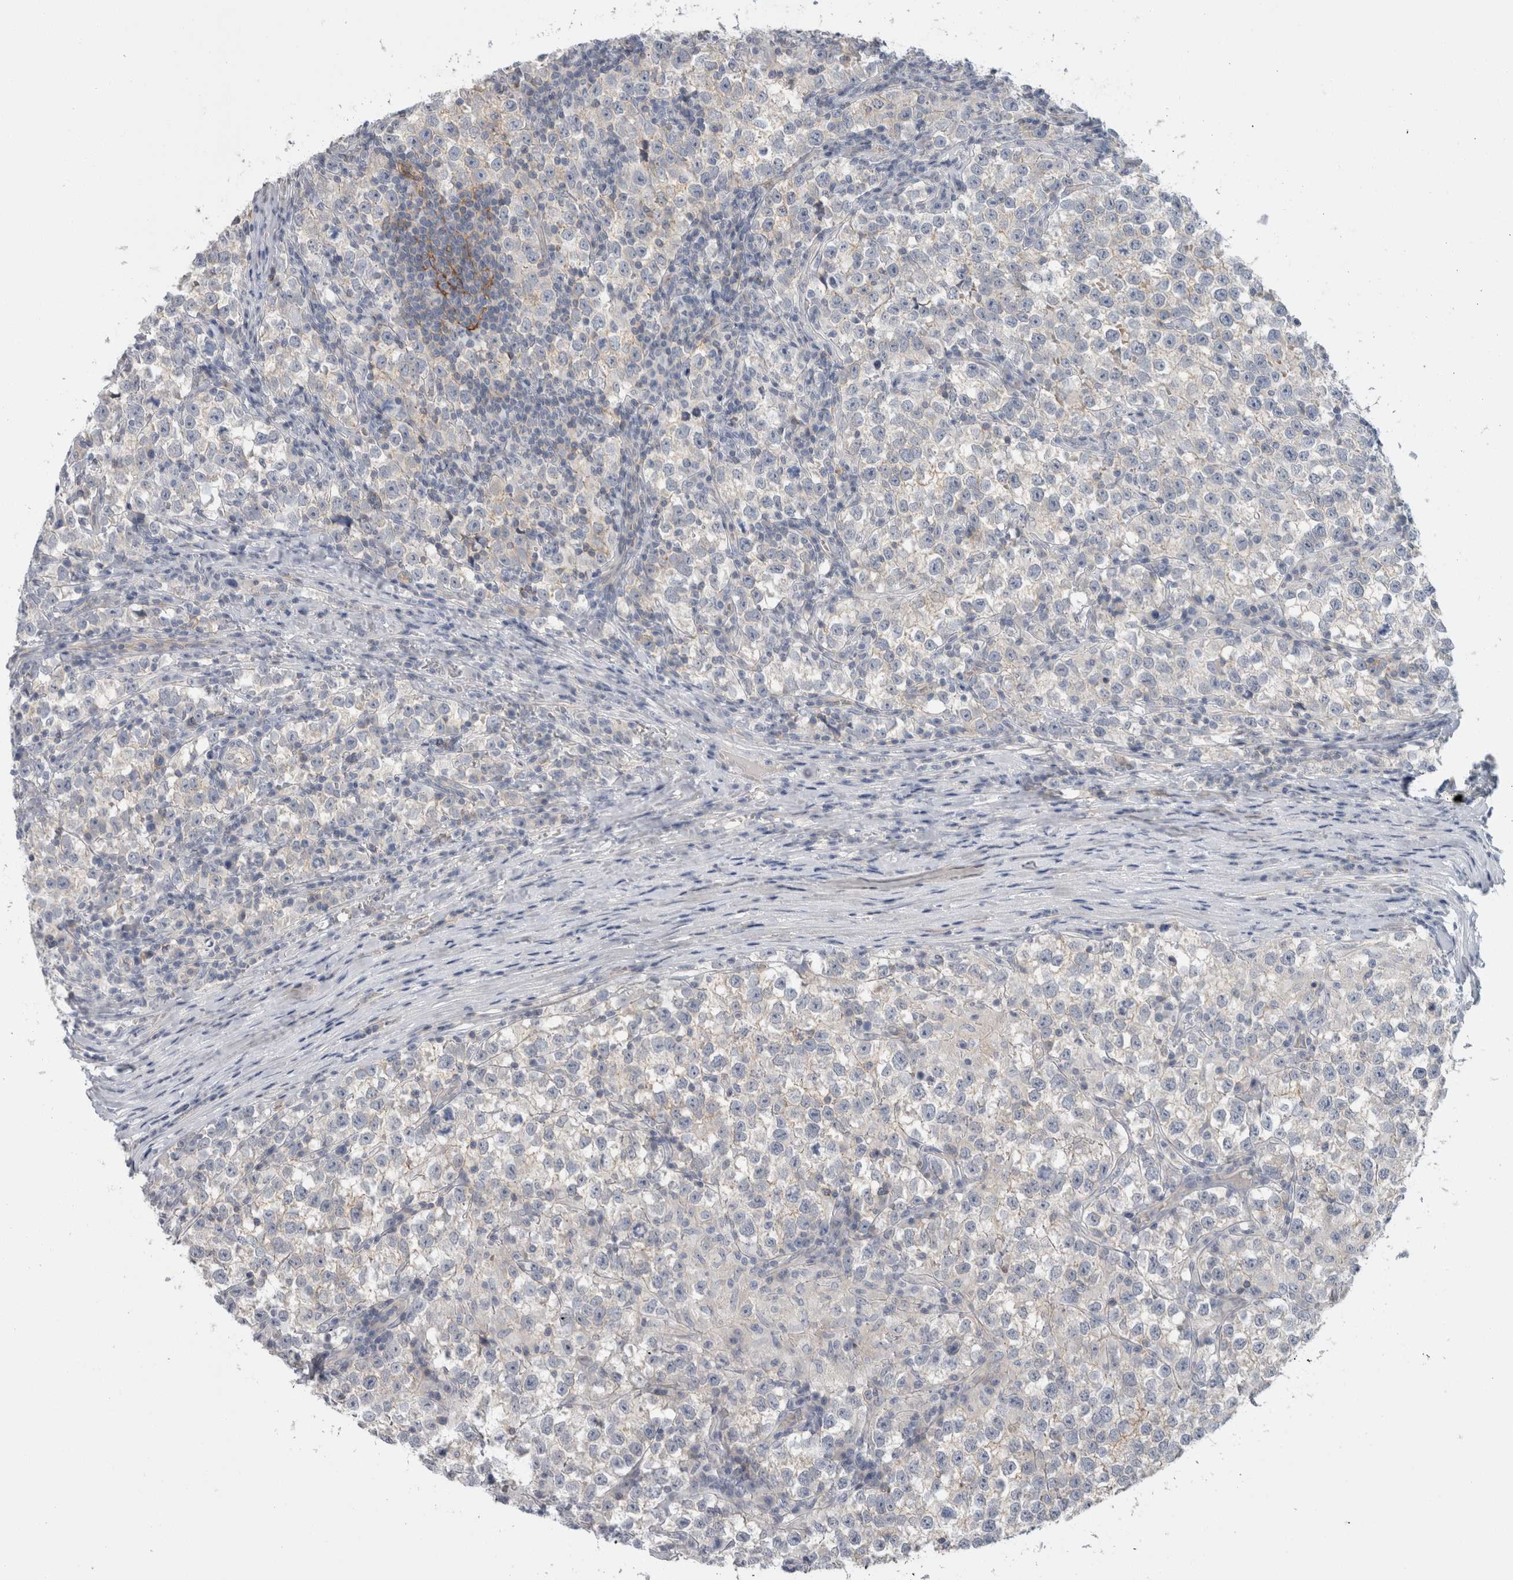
{"staining": {"intensity": "negative", "quantity": "none", "location": "none"}, "tissue": "testis cancer", "cell_type": "Tumor cells", "image_type": "cancer", "snomed": [{"axis": "morphology", "description": "Normal tissue, NOS"}, {"axis": "morphology", "description": "Seminoma, NOS"}, {"axis": "topography", "description": "Testis"}], "caption": "A micrograph of human testis cancer is negative for staining in tumor cells.", "gene": "CD55", "patient": {"sex": "male", "age": 43}}